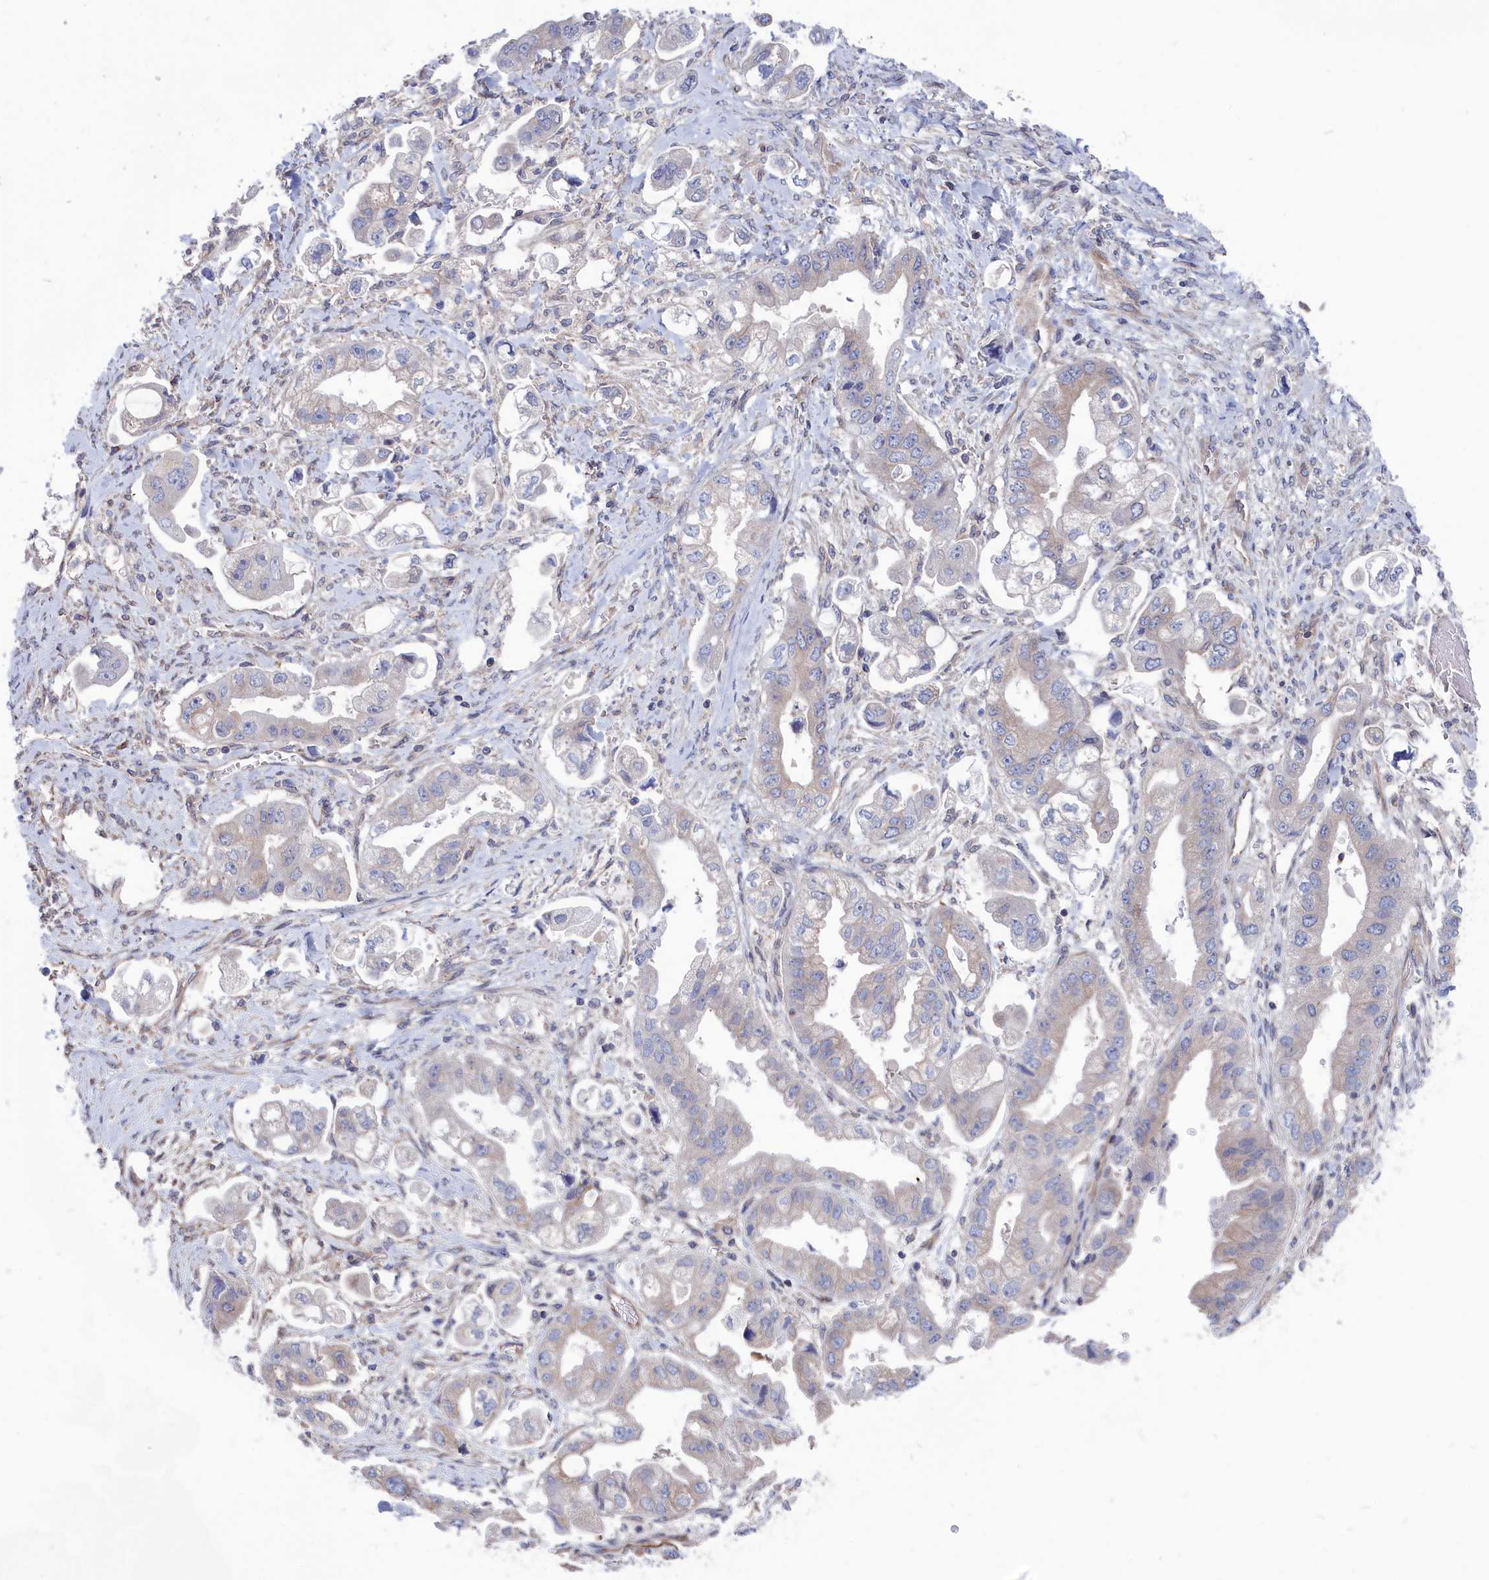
{"staining": {"intensity": "negative", "quantity": "none", "location": "none"}, "tissue": "stomach cancer", "cell_type": "Tumor cells", "image_type": "cancer", "snomed": [{"axis": "morphology", "description": "Adenocarcinoma, NOS"}, {"axis": "topography", "description": "Stomach"}], "caption": "A histopathology image of human stomach cancer is negative for staining in tumor cells.", "gene": "NUTF2", "patient": {"sex": "male", "age": 62}}